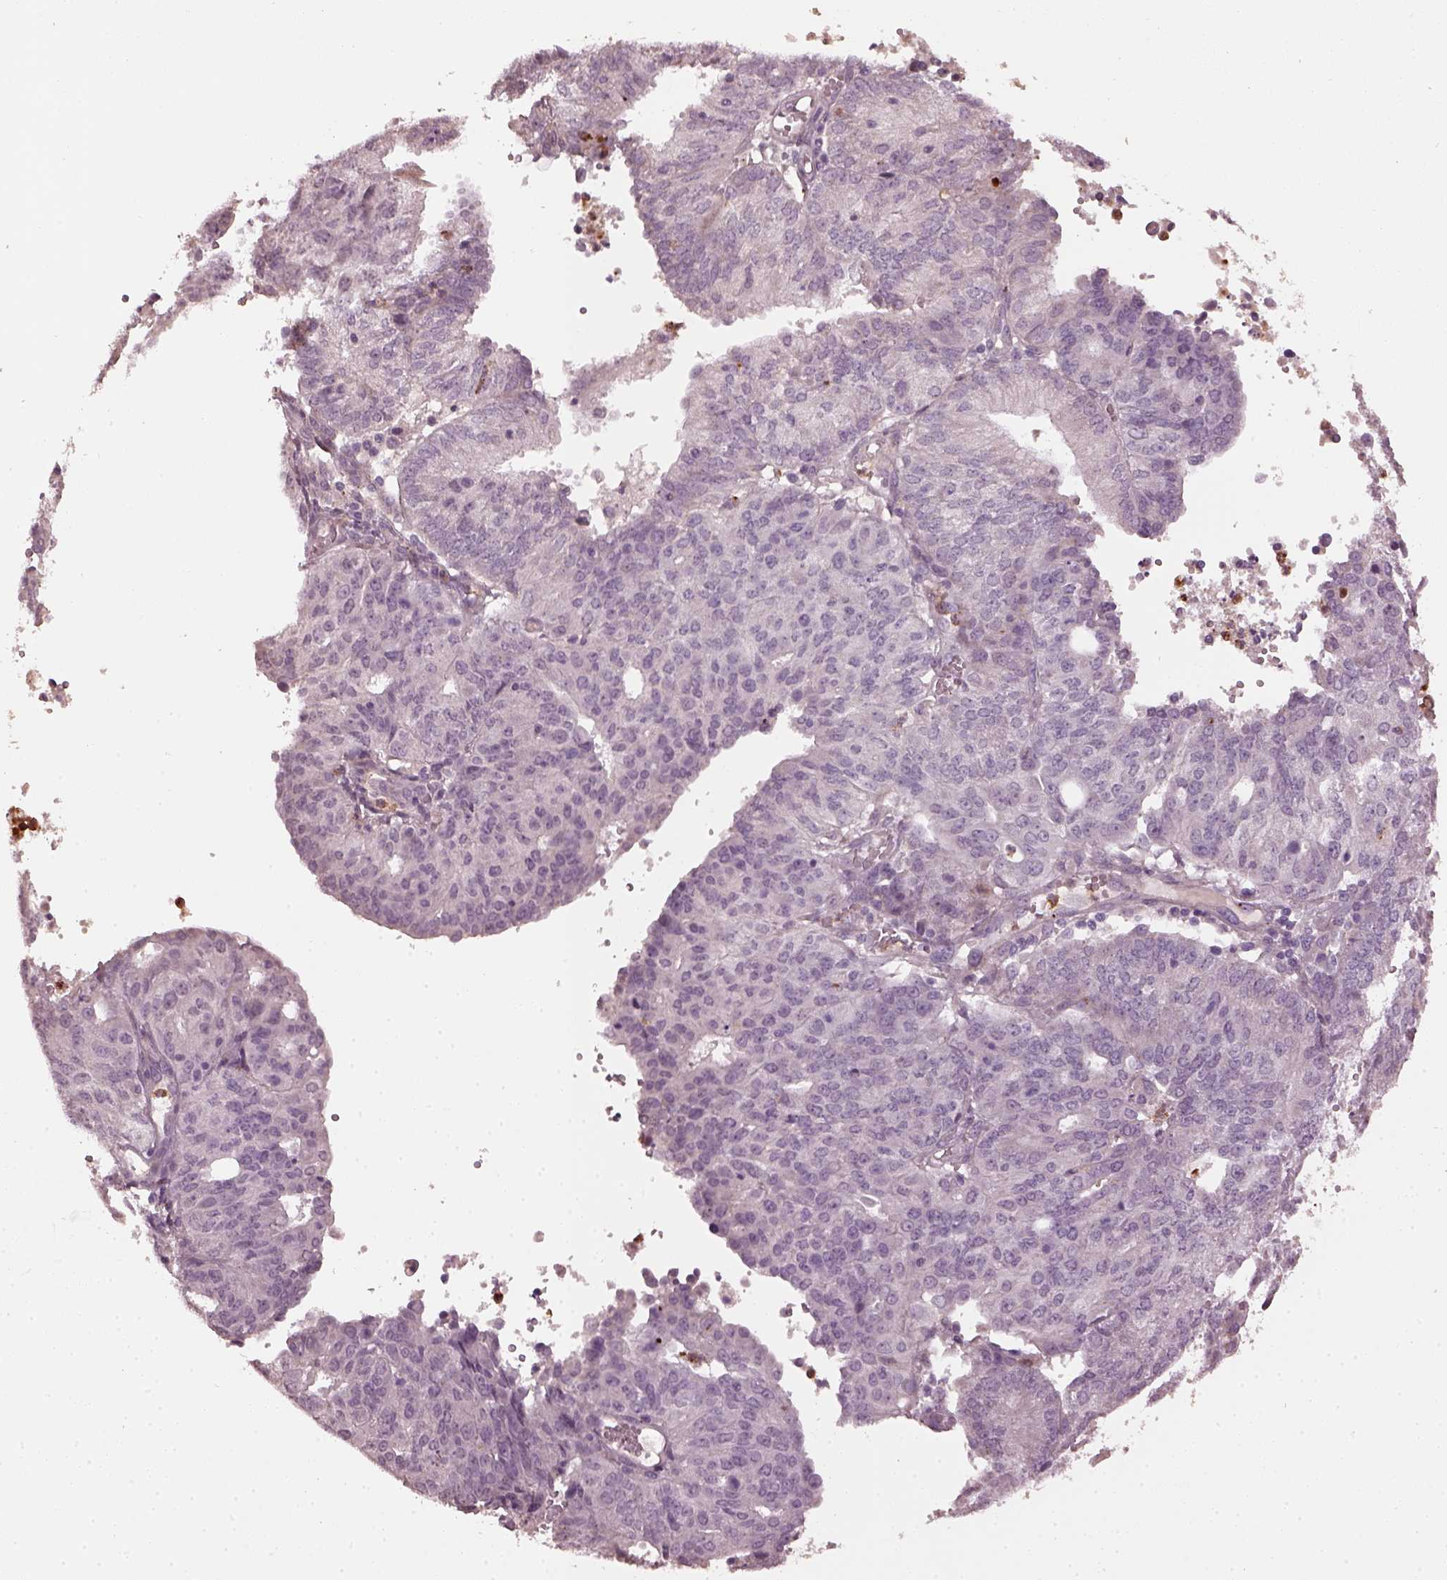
{"staining": {"intensity": "negative", "quantity": "none", "location": "none"}, "tissue": "endometrial cancer", "cell_type": "Tumor cells", "image_type": "cancer", "snomed": [{"axis": "morphology", "description": "Adenocarcinoma, NOS"}, {"axis": "topography", "description": "Endometrium"}], "caption": "This micrograph is of endometrial cancer (adenocarcinoma) stained with immunohistochemistry to label a protein in brown with the nuclei are counter-stained blue. There is no positivity in tumor cells. (DAB IHC with hematoxylin counter stain).", "gene": "RUFY3", "patient": {"sex": "female", "age": 82}}